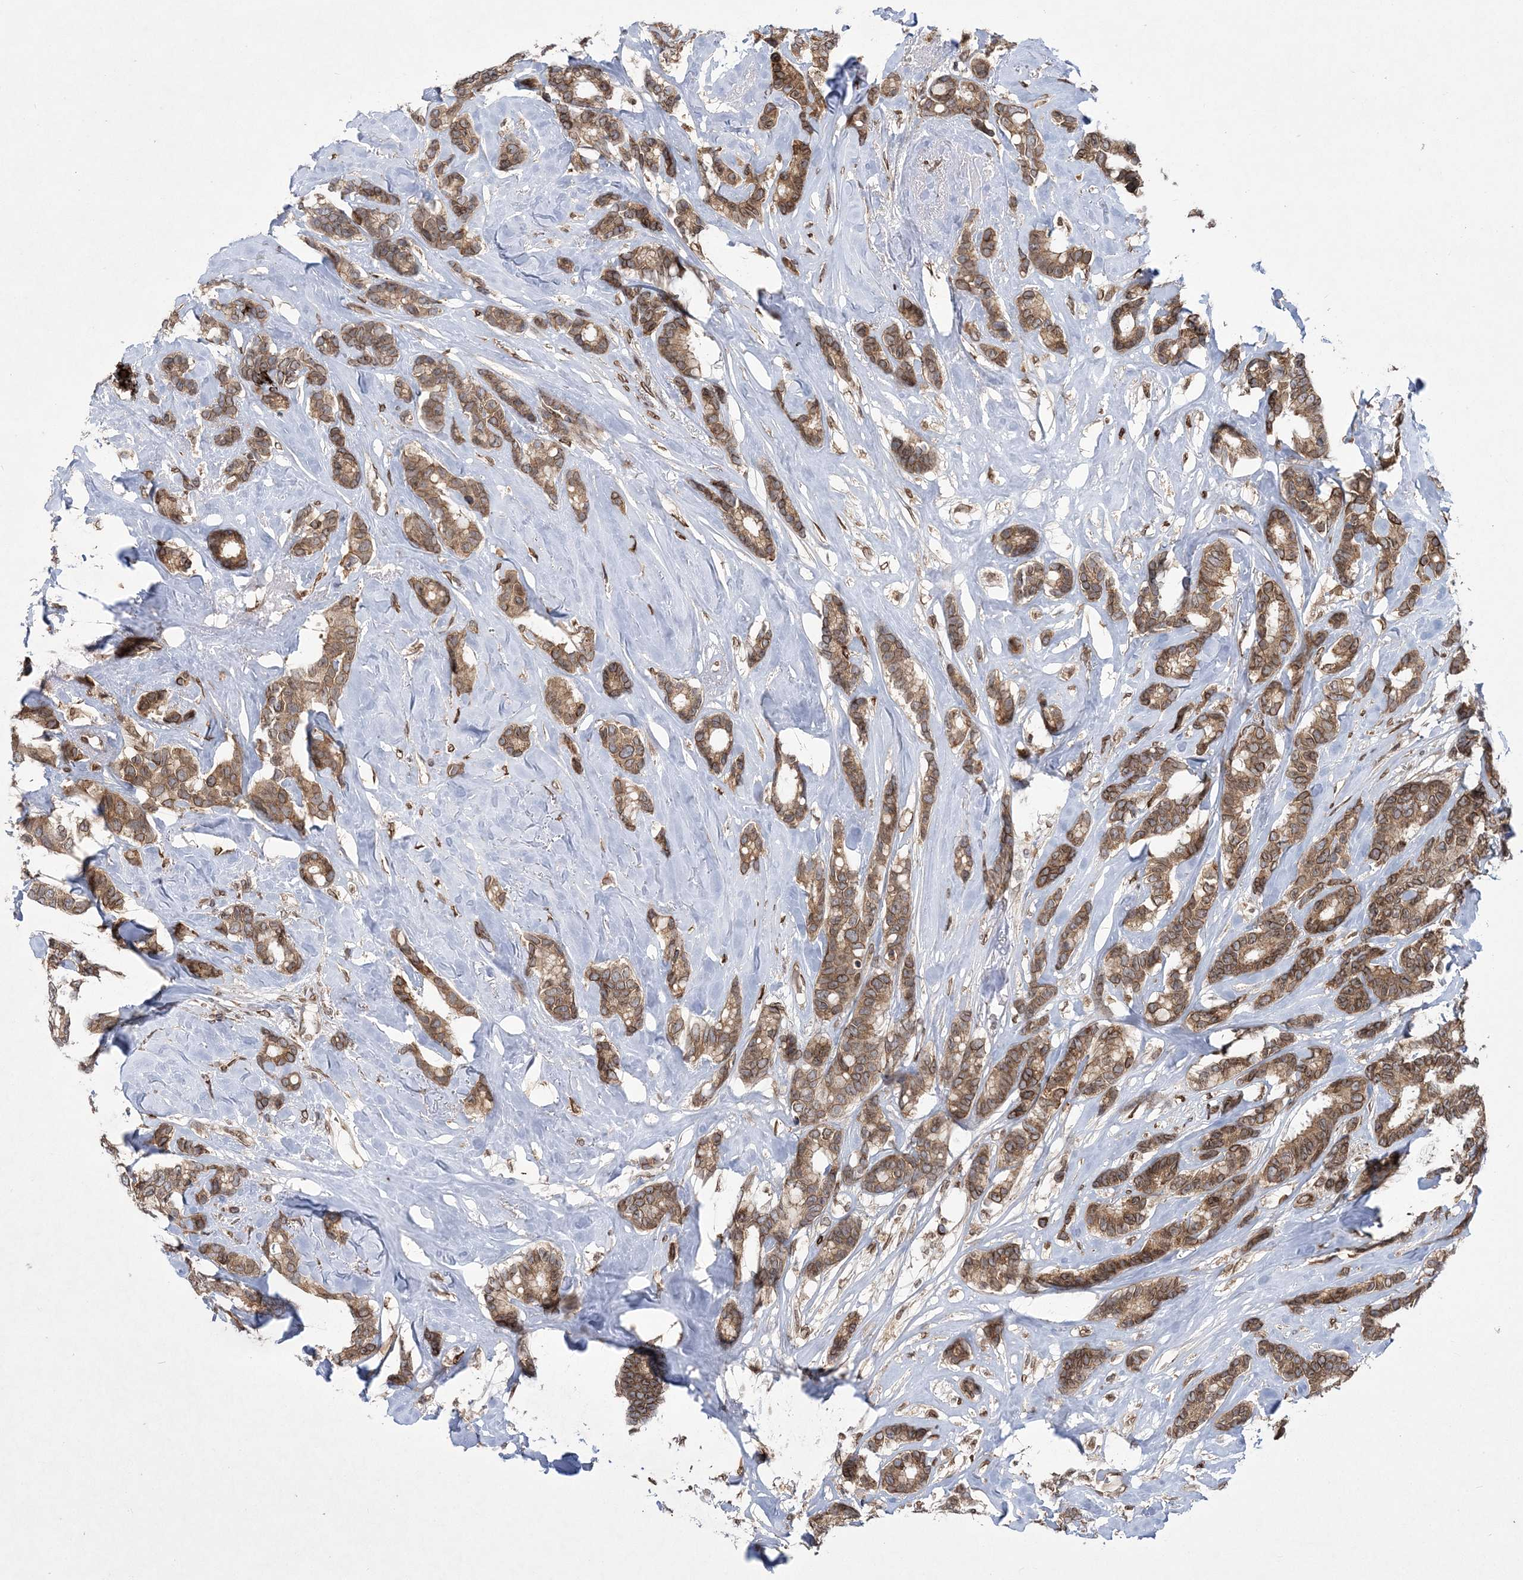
{"staining": {"intensity": "moderate", "quantity": ">75%", "location": "cytoplasmic/membranous,nuclear"}, "tissue": "breast cancer", "cell_type": "Tumor cells", "image_type": "cancer", "snomed": [{"axis": "morphology", "description": "Duct carcinoma"}, {"axis": "topography", "description": "Breast"}], "caption": "The immunohistochemical stain highlights moderate cytoplasmic/membranous and nuclear positivity in tumor cells of invasive ductal carcinoma (breast) tissue. Nuclei are stained in blue.", "gene": "DNAJC27", "patient": {"sex": "female", "age": 87}}